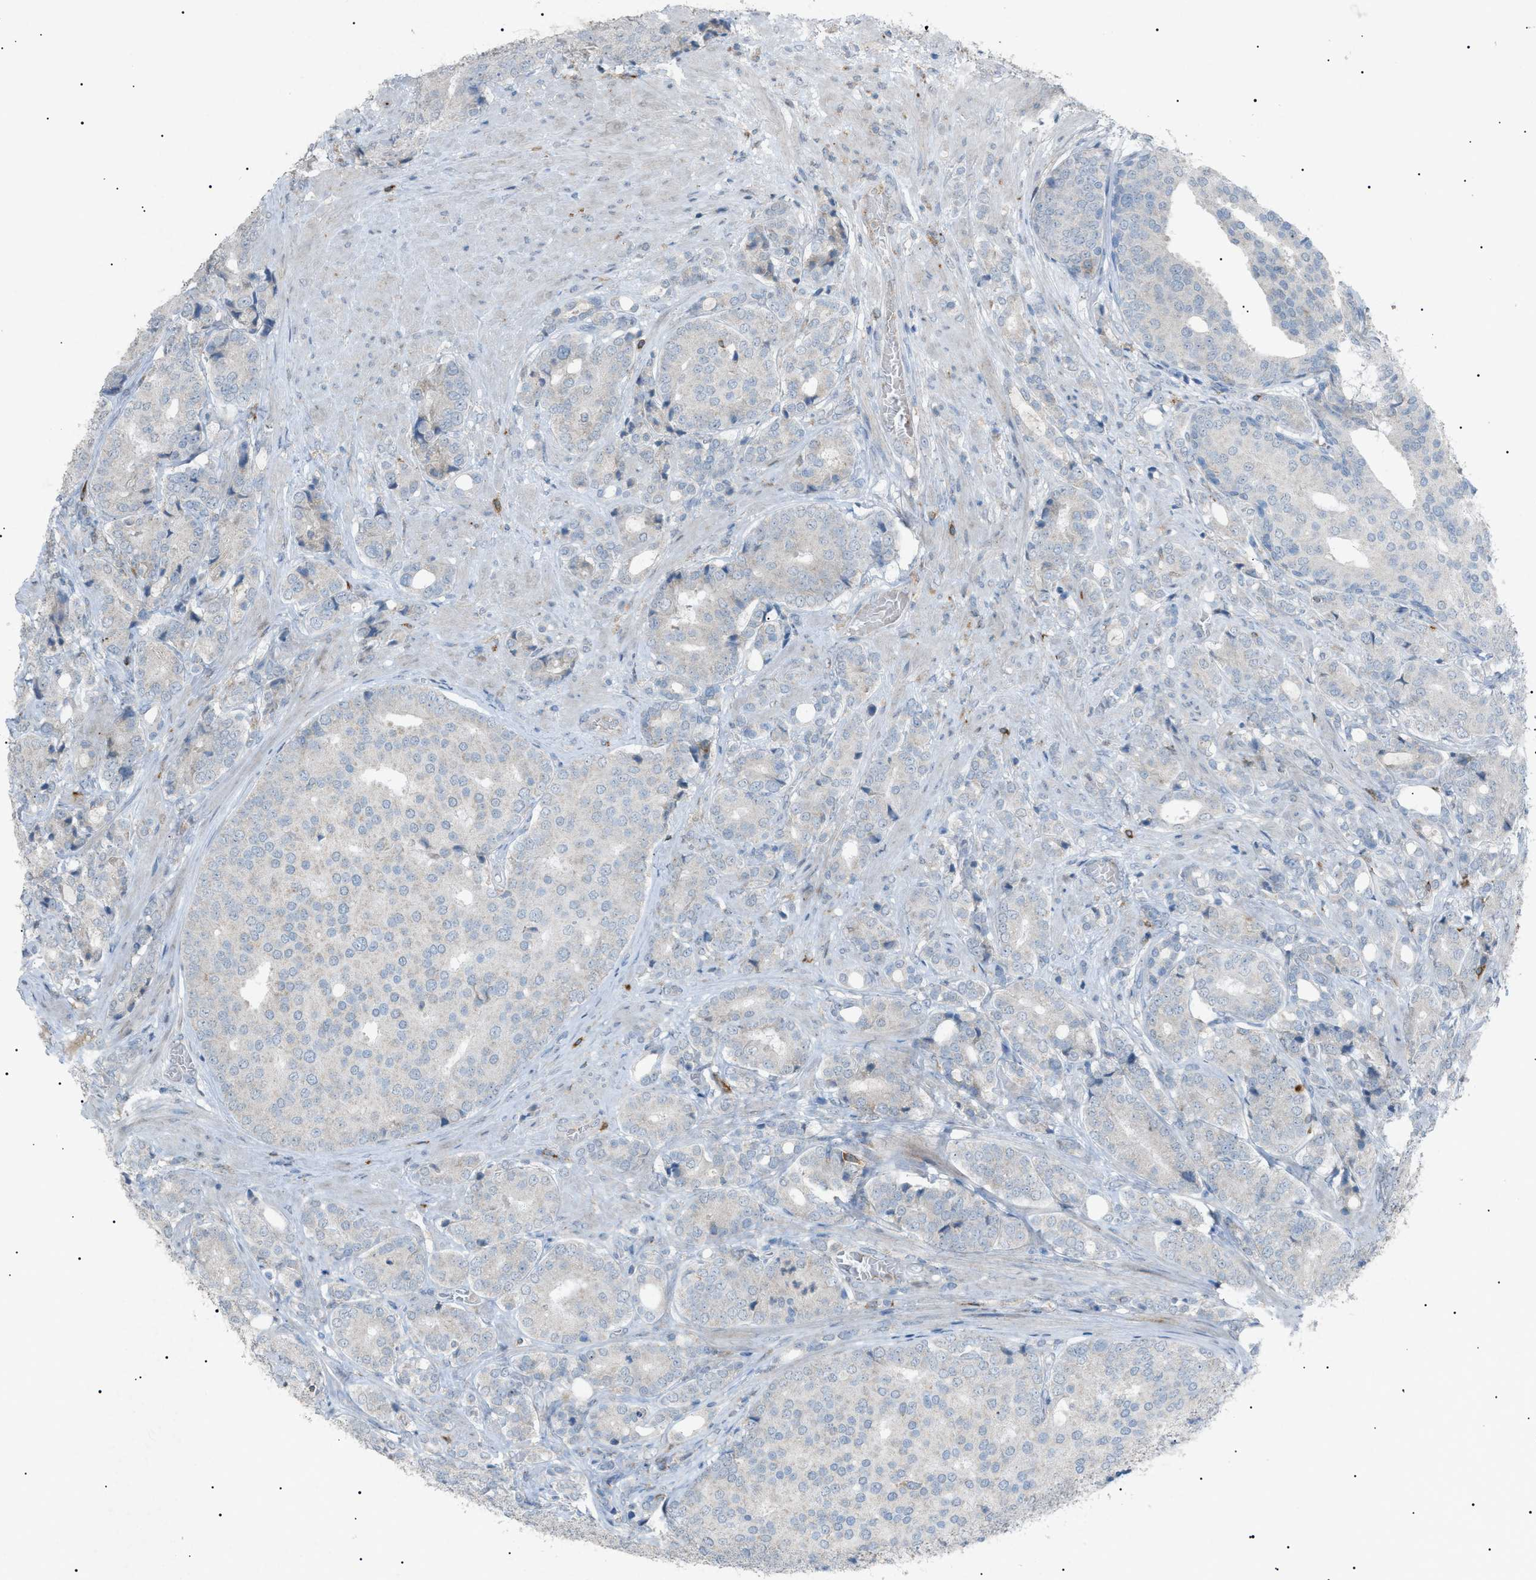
{"staining": {"intensity": "negative", "quantity": "none", "location": "none"}, "tissue": "prostate cancer", "cell_type": "Tumor cells", "image_type": "cancer", "snomed": [{"axis": "morphology", "description": "Adenocarcinoma, High grade"}, {"axis": "topography", "description": "Prostate"}], "caption": "A micrograph of prostate cancer stained for a protein demonstrates no brown staining in tumor cells.", "gene": "BTK", "patient": {"sex": "male", "age": 50}}